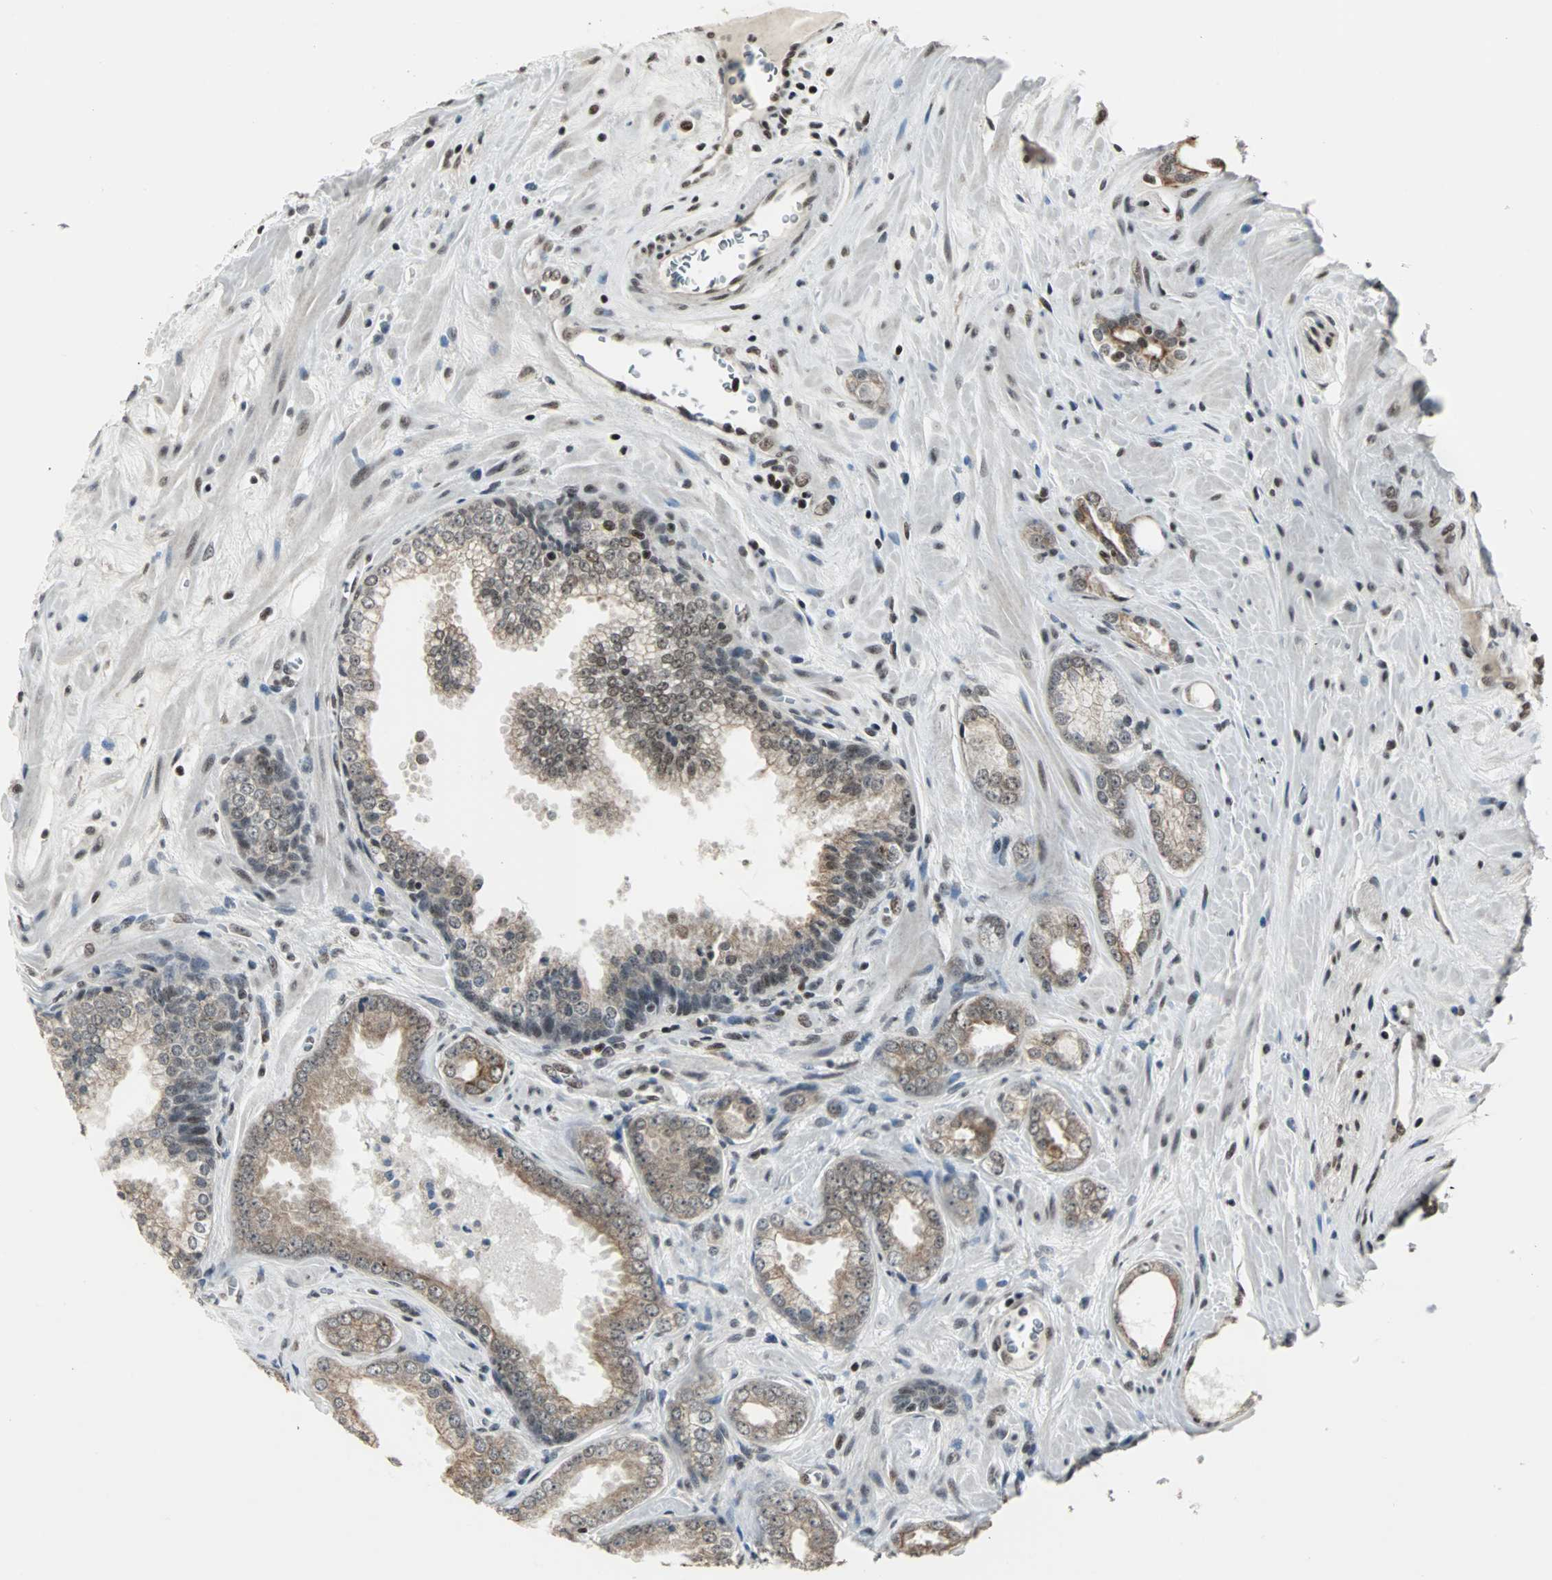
{"staining": {"intensity": "weak", "quantity": ">75%", "location": "cytoplasmic/membranous"}, "tissue": "prostate cancer", "cell_type": "Tumor cells", "image_type": "cancer", "snomed": [{"axis": "morphology", "description": "Adenocarcinoma, Low grade"}, {"axis": "topography", "description": "Prostate"}], "caption": "Tumor cells reveal low levels of weak cytoplasmic/membranous staining in approximately >75% of cells in prostate adenocarcinoma (low-grade).", "gene": "TERF2IP", "patient": {"sex": "male", "age": 60}}